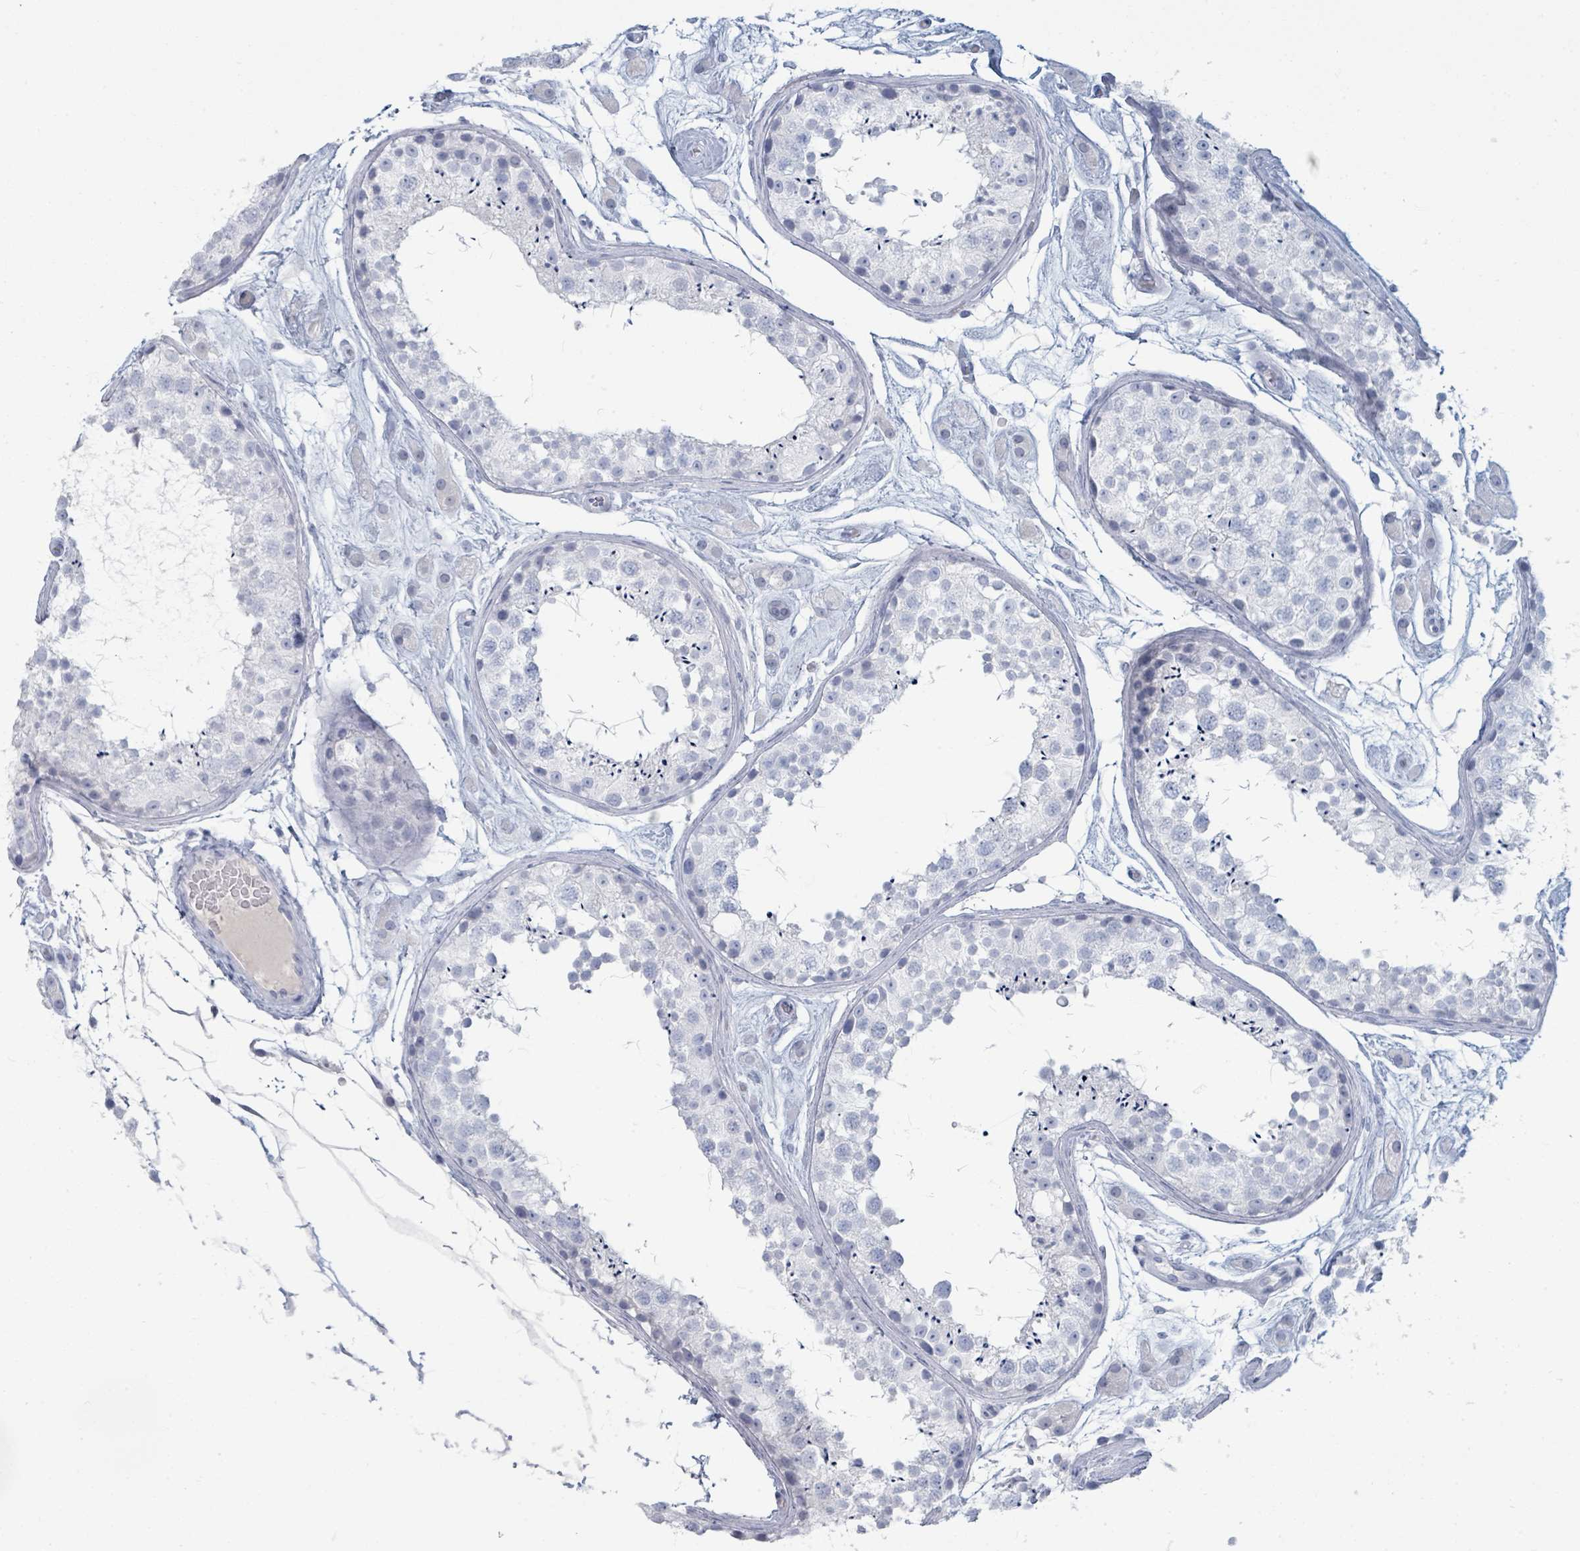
{"staining": {"intensity": "negative", "quantity": "none", "location": "none"}, "tissue": "testis", "cell_type": "Cells in seminiferous ducts", "image_type": "normal", "snomed": [{"axis": "morphology", "description": "Normal tissue, NOS"}, {"axis": "topography", "description": "Testis"}], "caption": "The immunohistochemistry histopathology image has no significant positivity in cells in seminiferous ducts of testis.", "gene": "DEFA4", "patient": {"sex": "male", "age": 25}}